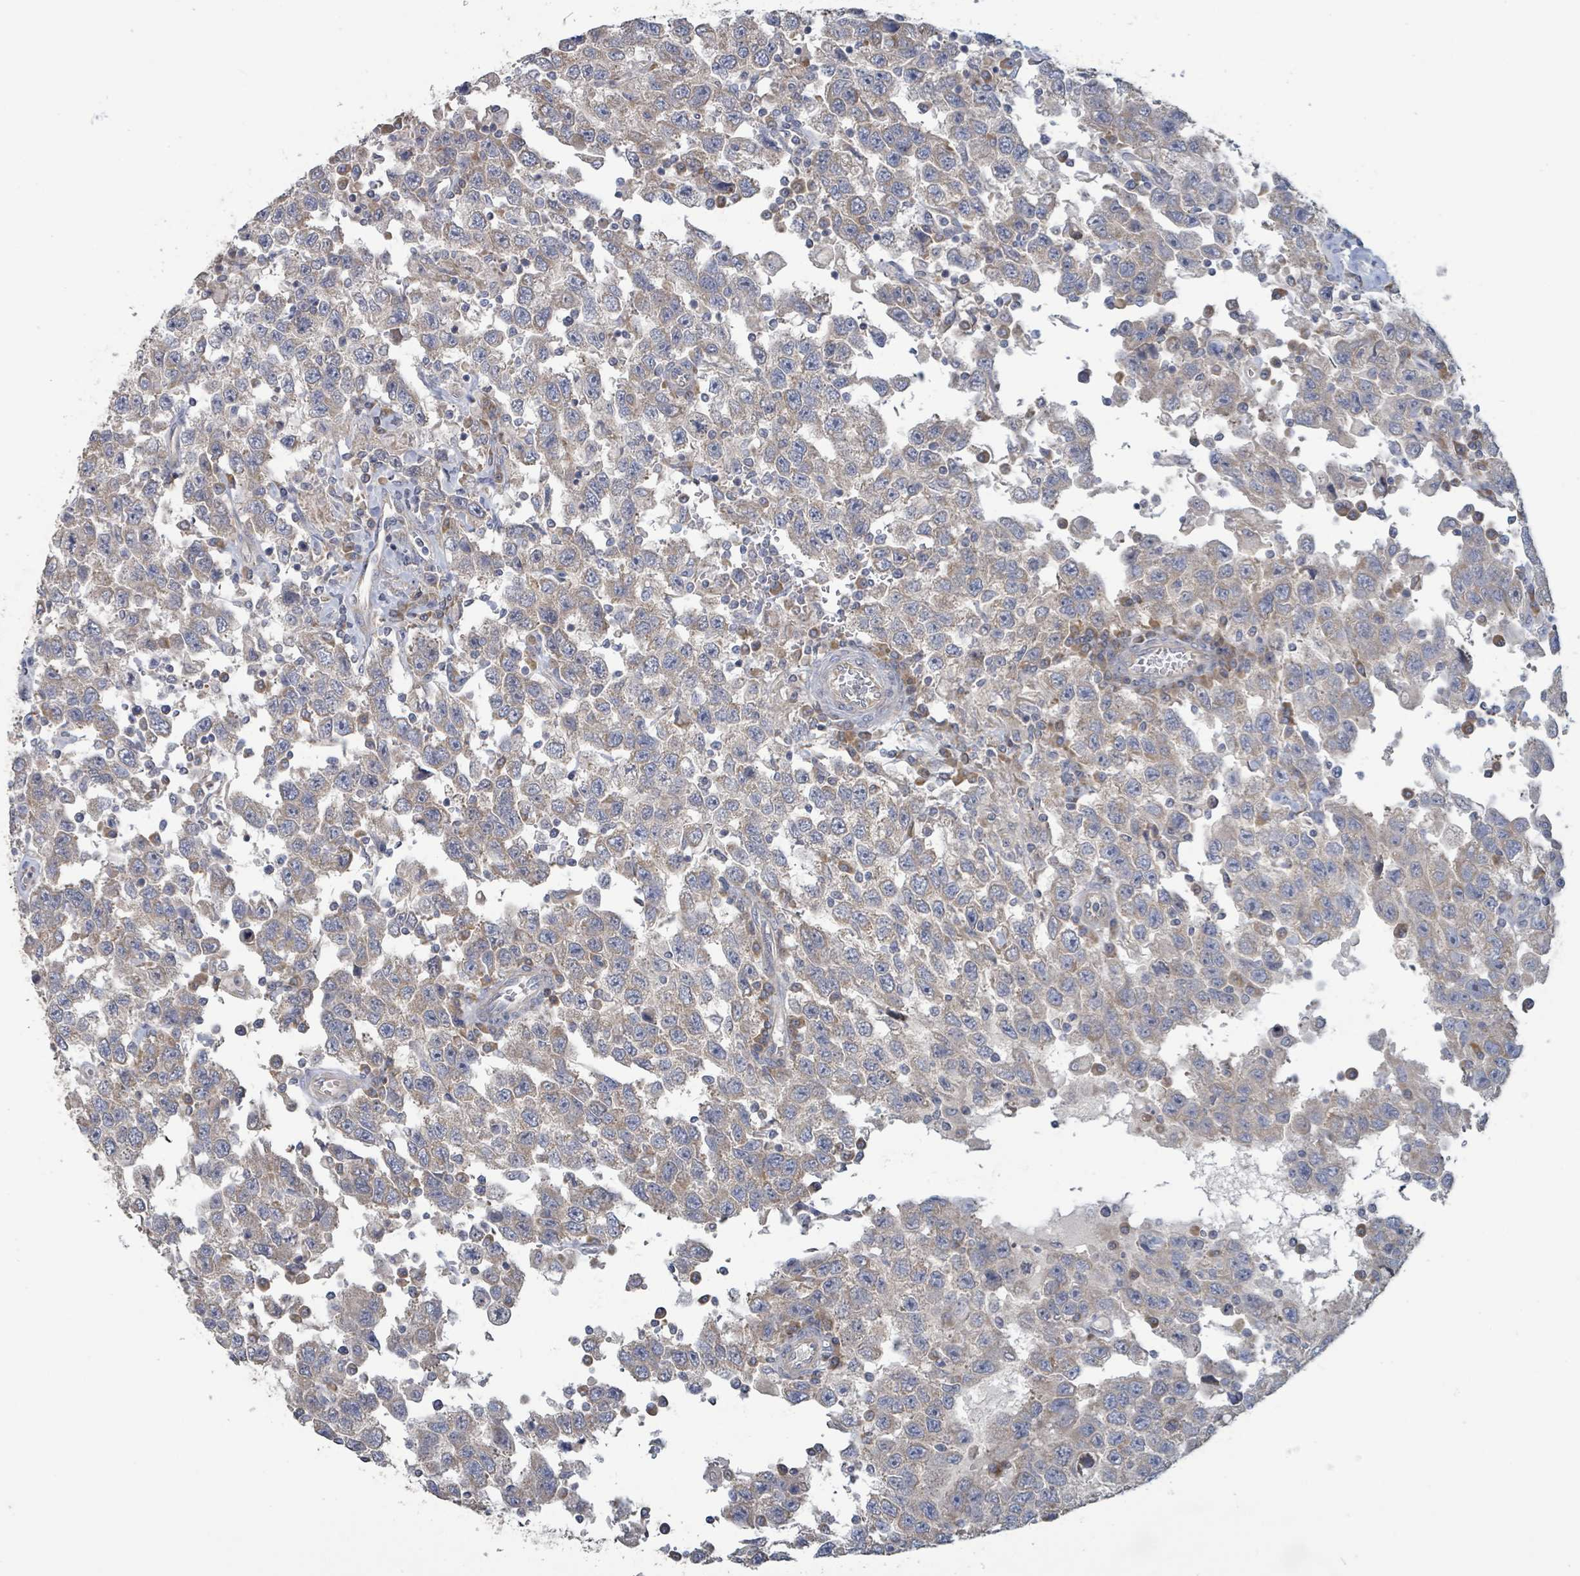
{"staining": {"intensity": "weak", "quantity": "<25%", "location": "cytoplasmic/membranous"}, "tissue": "testis cancer", "cell_type": "Tumor cells", "image_type": "cancer", "snomed": [{"axis": "morphology", "description": "Seminoma, NOS"}, {"axis": "topography", "description": "Testis"}], "caption": "Immunohistochemistry (IHC) micrograph of neoplastic tissue: human testis cancer (seminoma) stained with DAB reveals no significant protein expression in tumor cells.", "gene": "RPL32", "patient": {"sex": "male", "age": 41}}